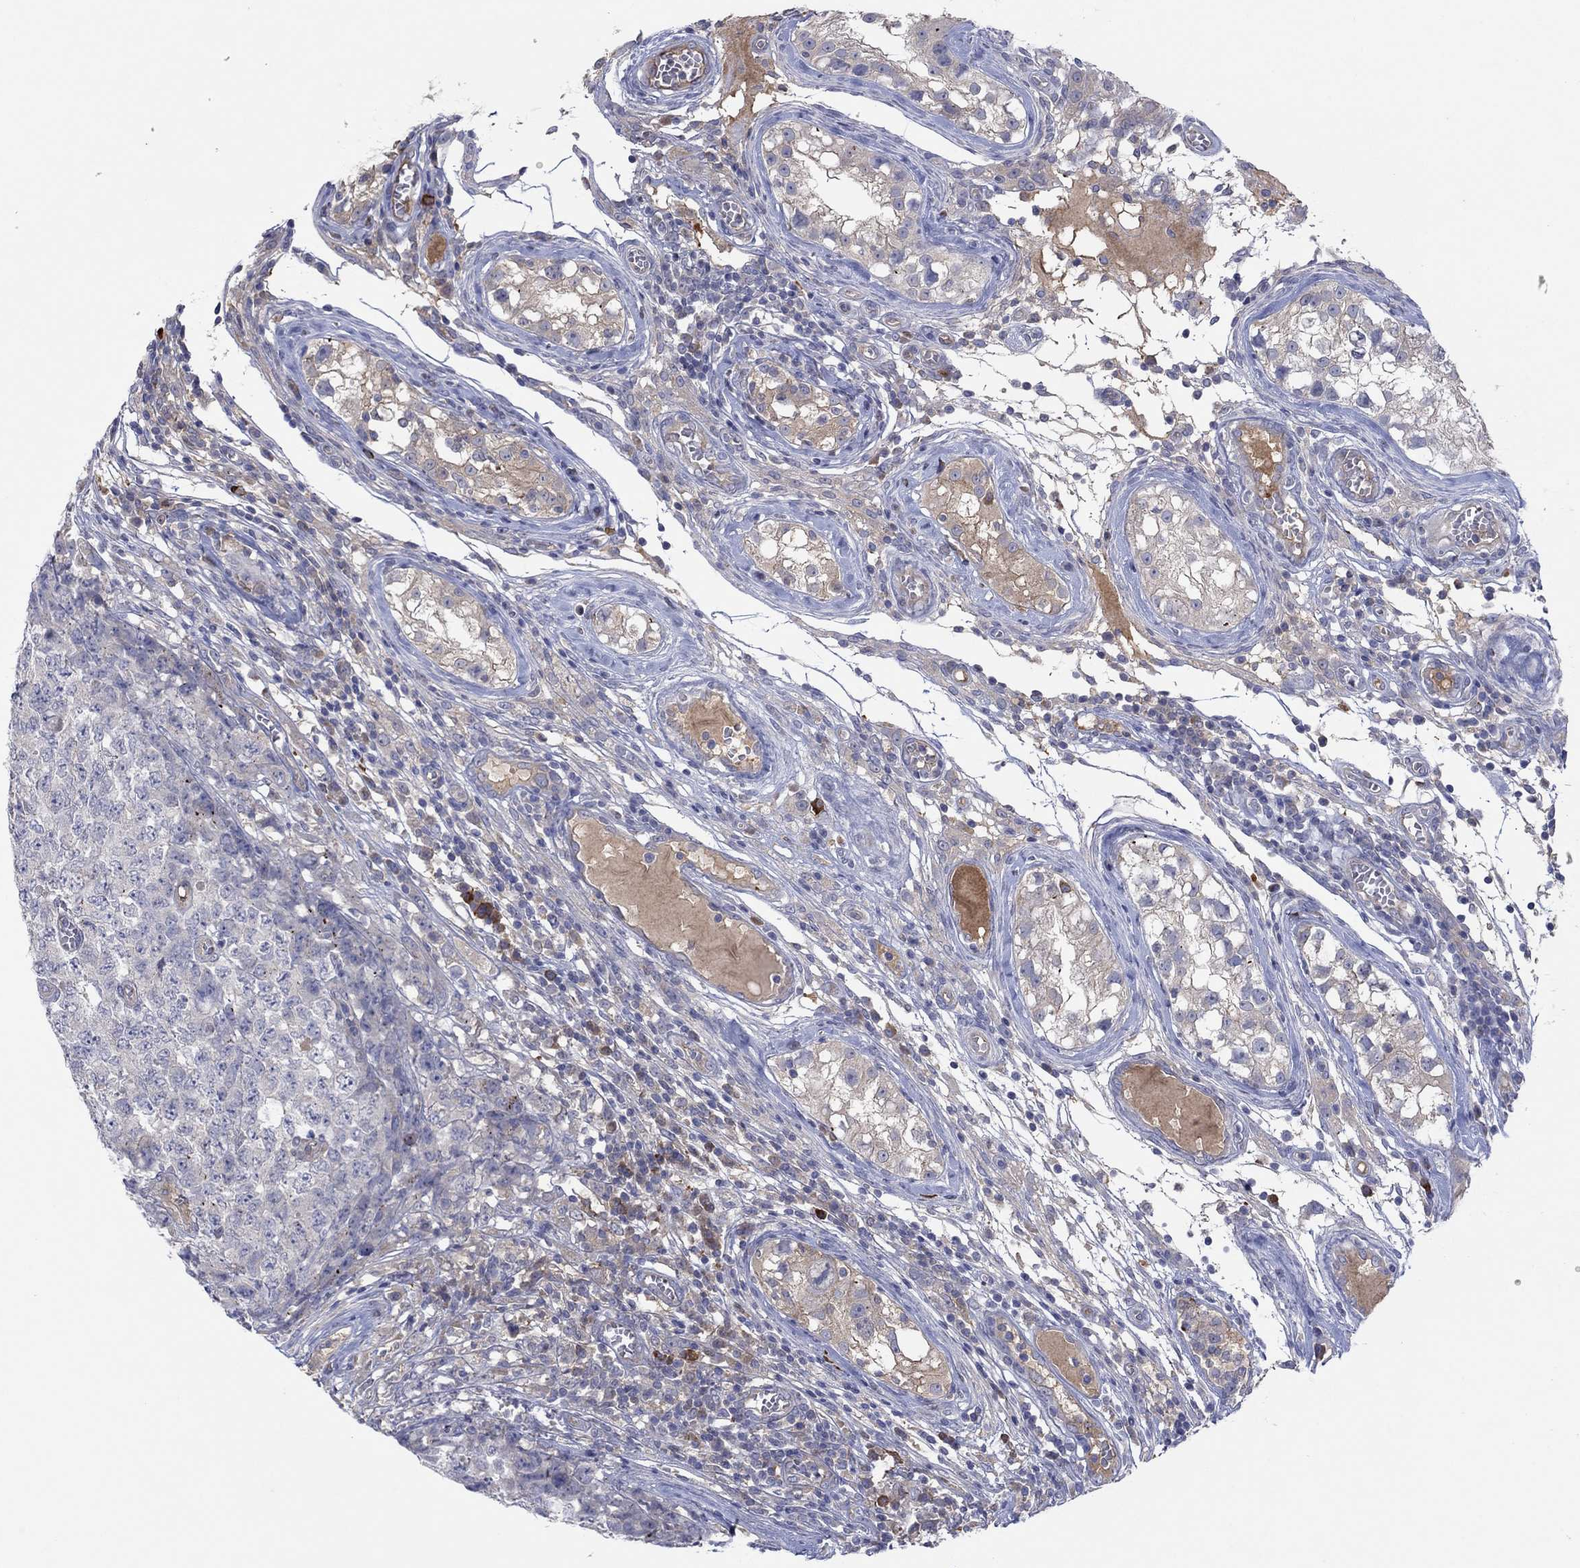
{"staining": {"intensity": "negative", "quantity": "none", "location": "none"}, "tissue": "testis cancer", "cell_type": "Tumor cells", "image_type": "cancer", "snomed": [{"axis": "morphology", "description": "Carcinoma, Embryonal, NOS"}, {"axis": "topography", "description": "Testis"}], "caption": "Immunohistochemistry of testis embryonal carcinoma displays no positivity in tumor cells.", "gene": "PLCL2", "patient": {"sex": "male", "age": 23}}